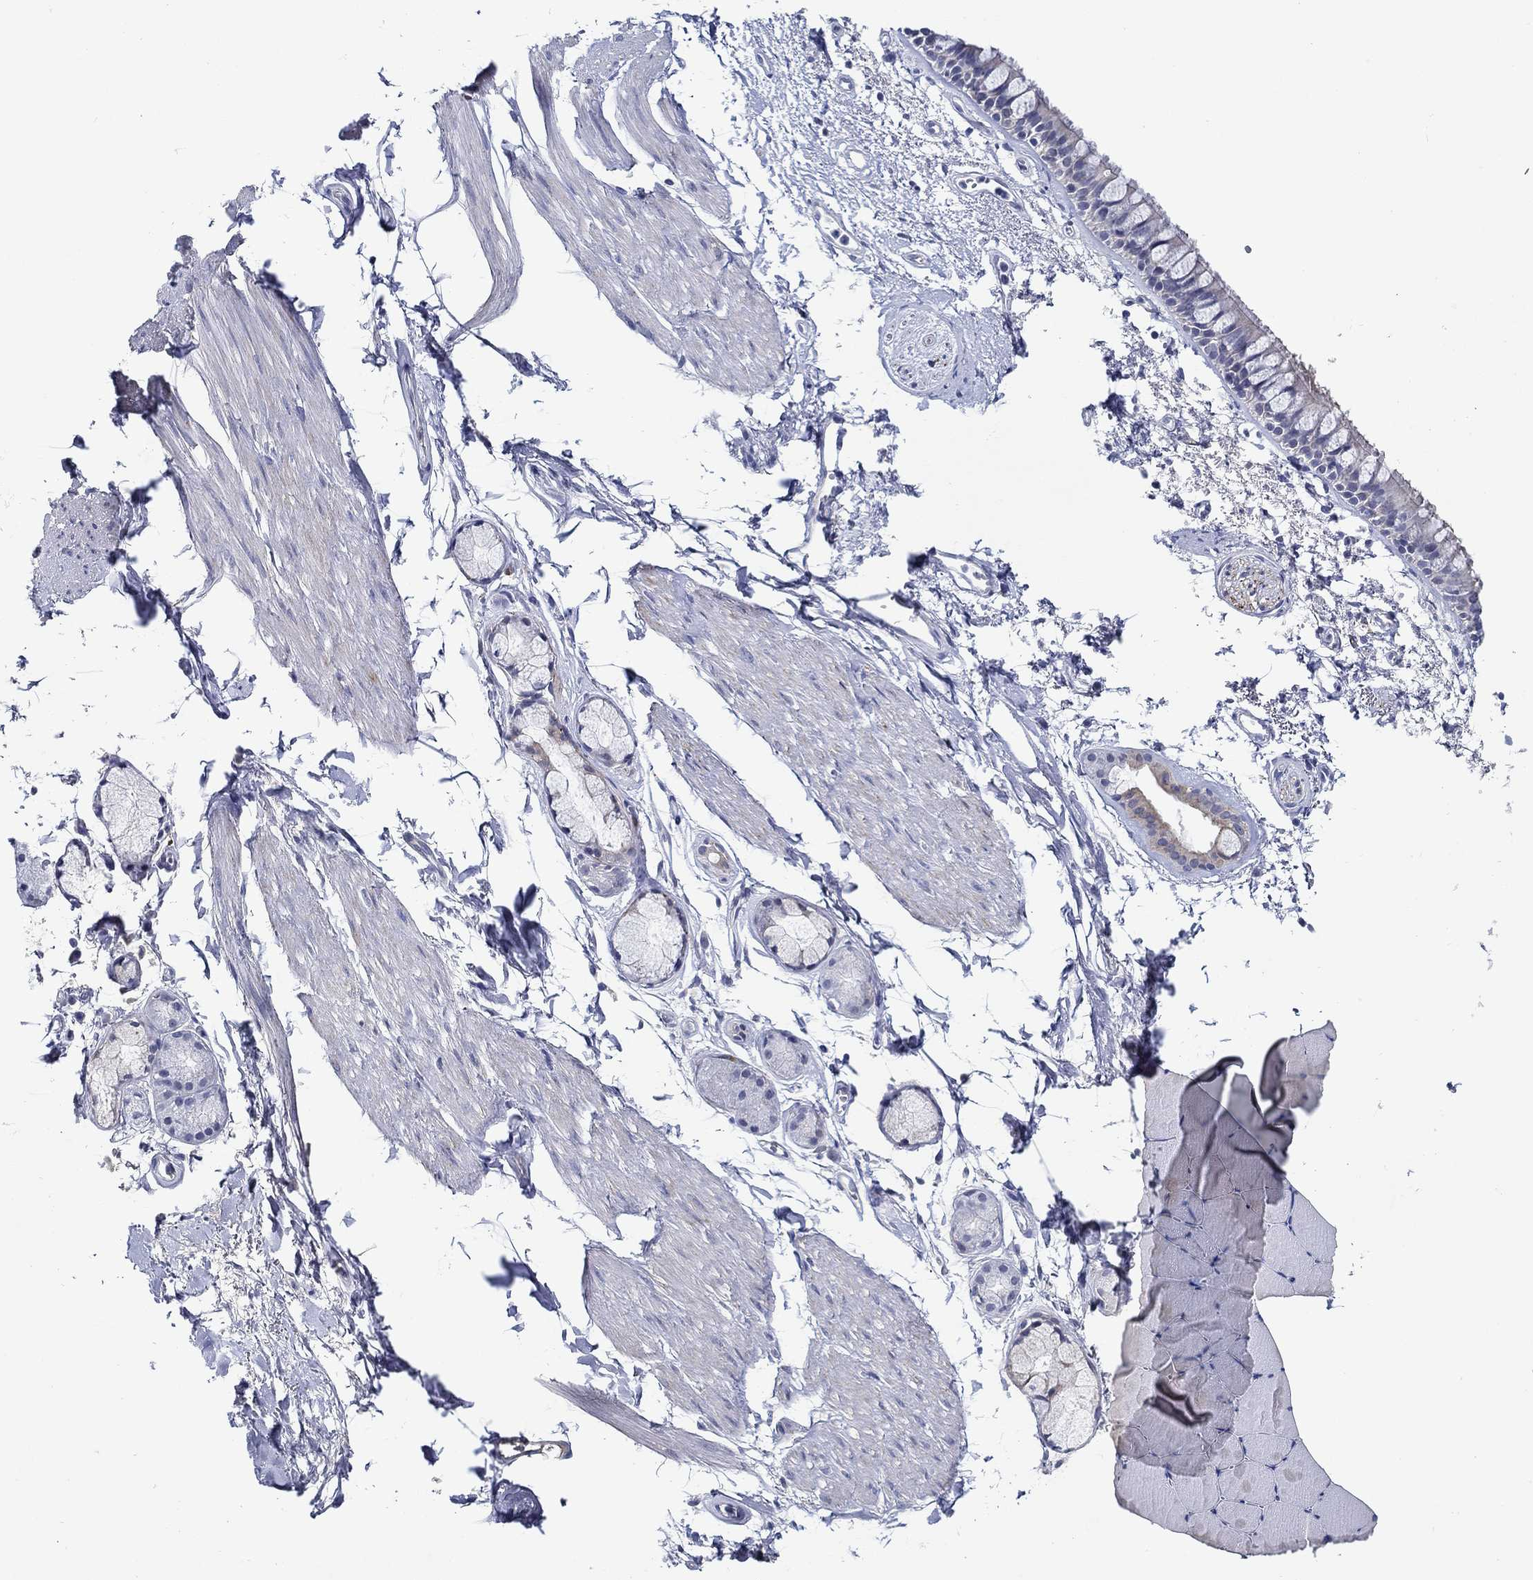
{"staining": {"intensity": "moderate", "quantity": "<25%", "location": "cytoplasmic/membranous"}, "tissue": "bronchus", "cell_type": "Respiratory epithelial cells", "image_type": "normal", "snomed": [{"axis": "morphology", "description": "Normal tissue, NOS"}, {"axis": "topography", "description": "Cartilage tissue"}, {"axis": "topography", "description": "Bronchus"}], "caption": "Immunohistochemistry of benign bronchus demonstrates low levels of moderate cytoplasmic/membranous positivity in about <25% of respiratory epithelial cells.", "gene": "MC2R", "patient": {"sex": "male", "age": 66}}